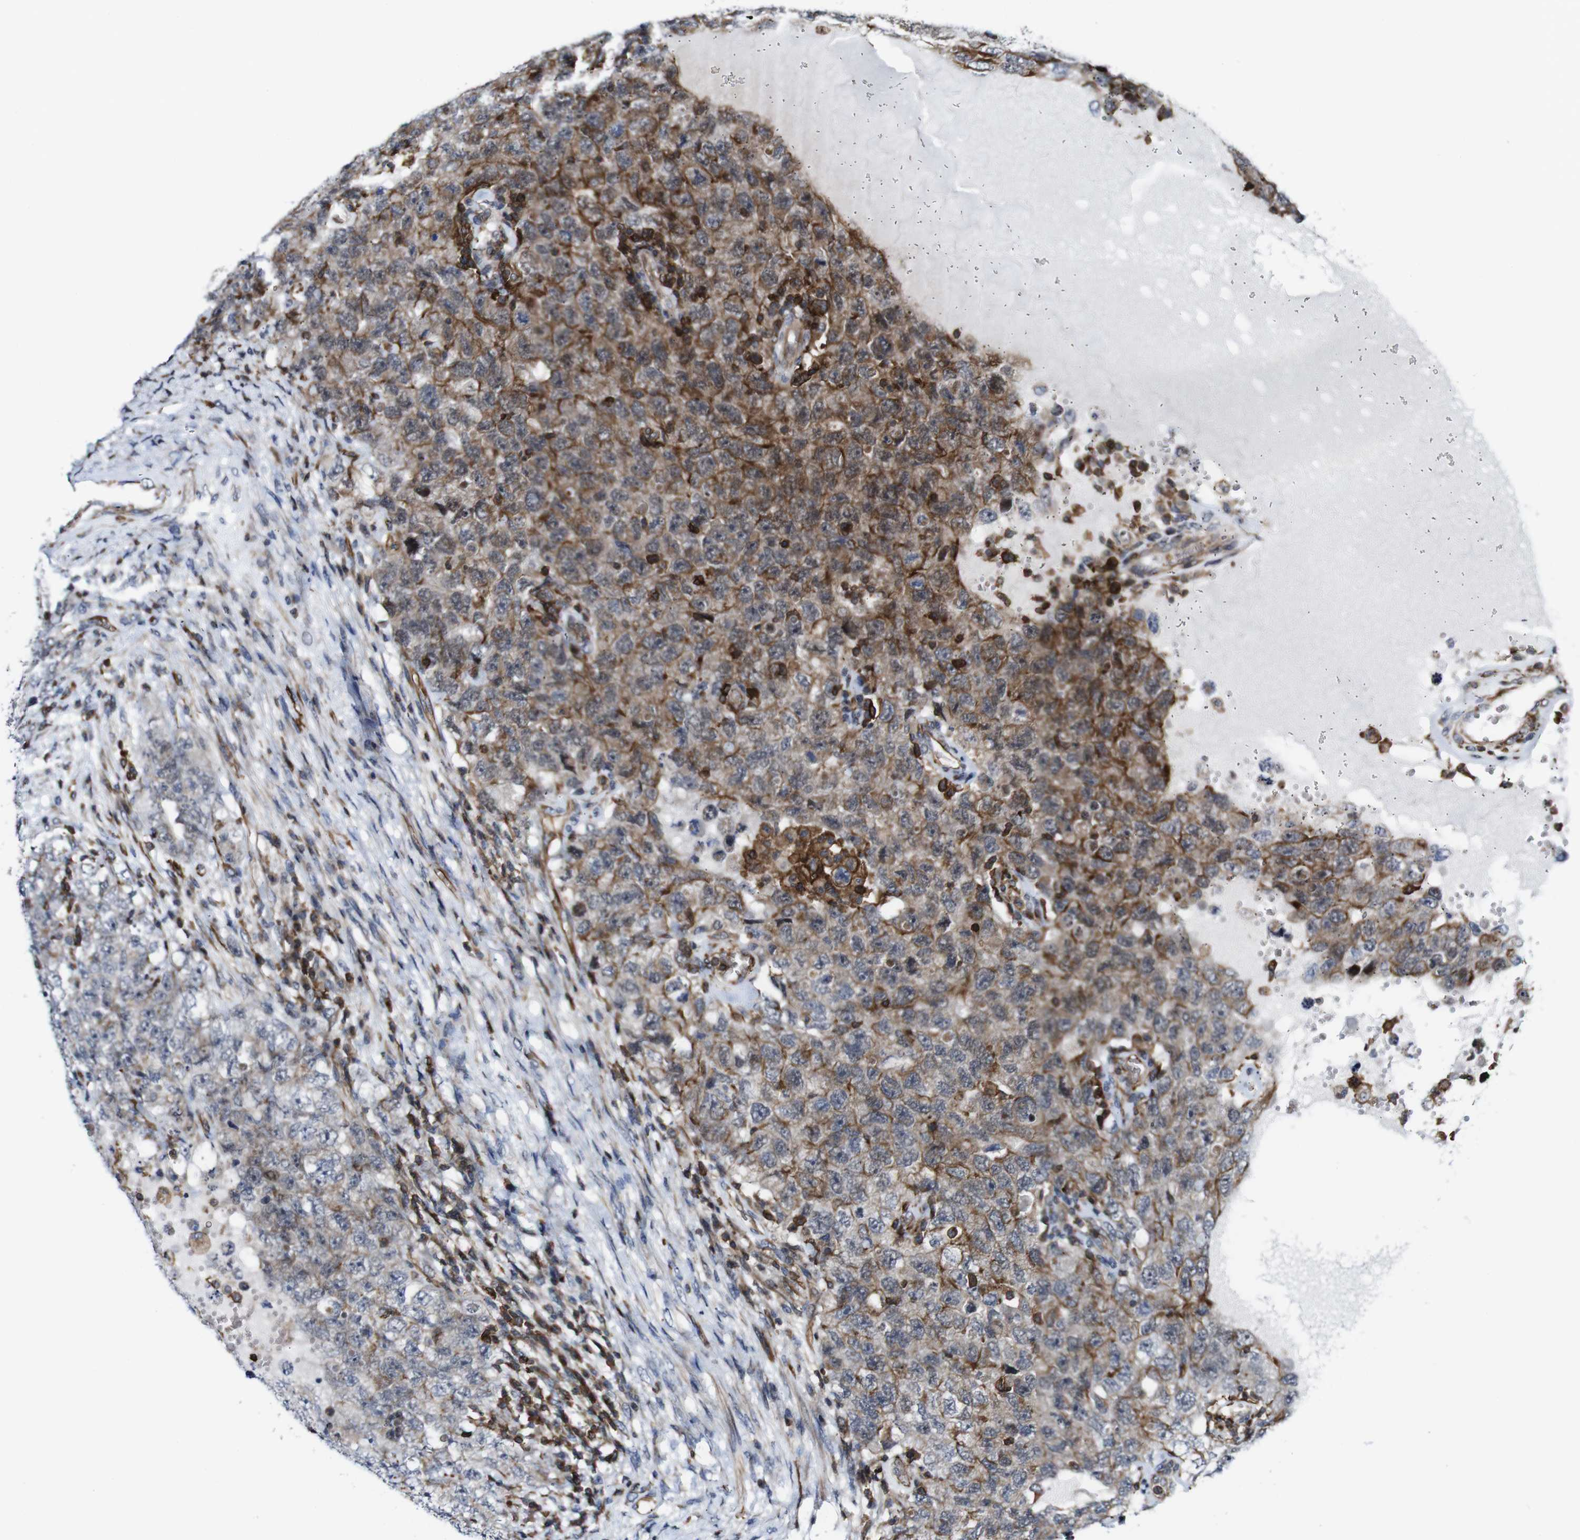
{"staining": {"intensity": "moderate", "quantity": "<25%", "location": "cytoplasmic/membranous"}, "tissue": "testis cancer", "cell_type": "Tumor cells", "image_type": "cancer", "snomed": [{"axis": "morphology", "description": "Carcinoma, Embryonal, NOS"}, {"axis": "topography", "description": "Testis"}], "caption": "The image reveals immunohistochemical staining of testis cancer (embryonal carcinoma). There is moderate cytoplasmic/membranous positivity is present in approximately <25% of tumor cells. (DAB IHC with brightfield microscopy, high magnification).", "gene": "JAK2", "patient": {"sex": "male", "age": 26}}